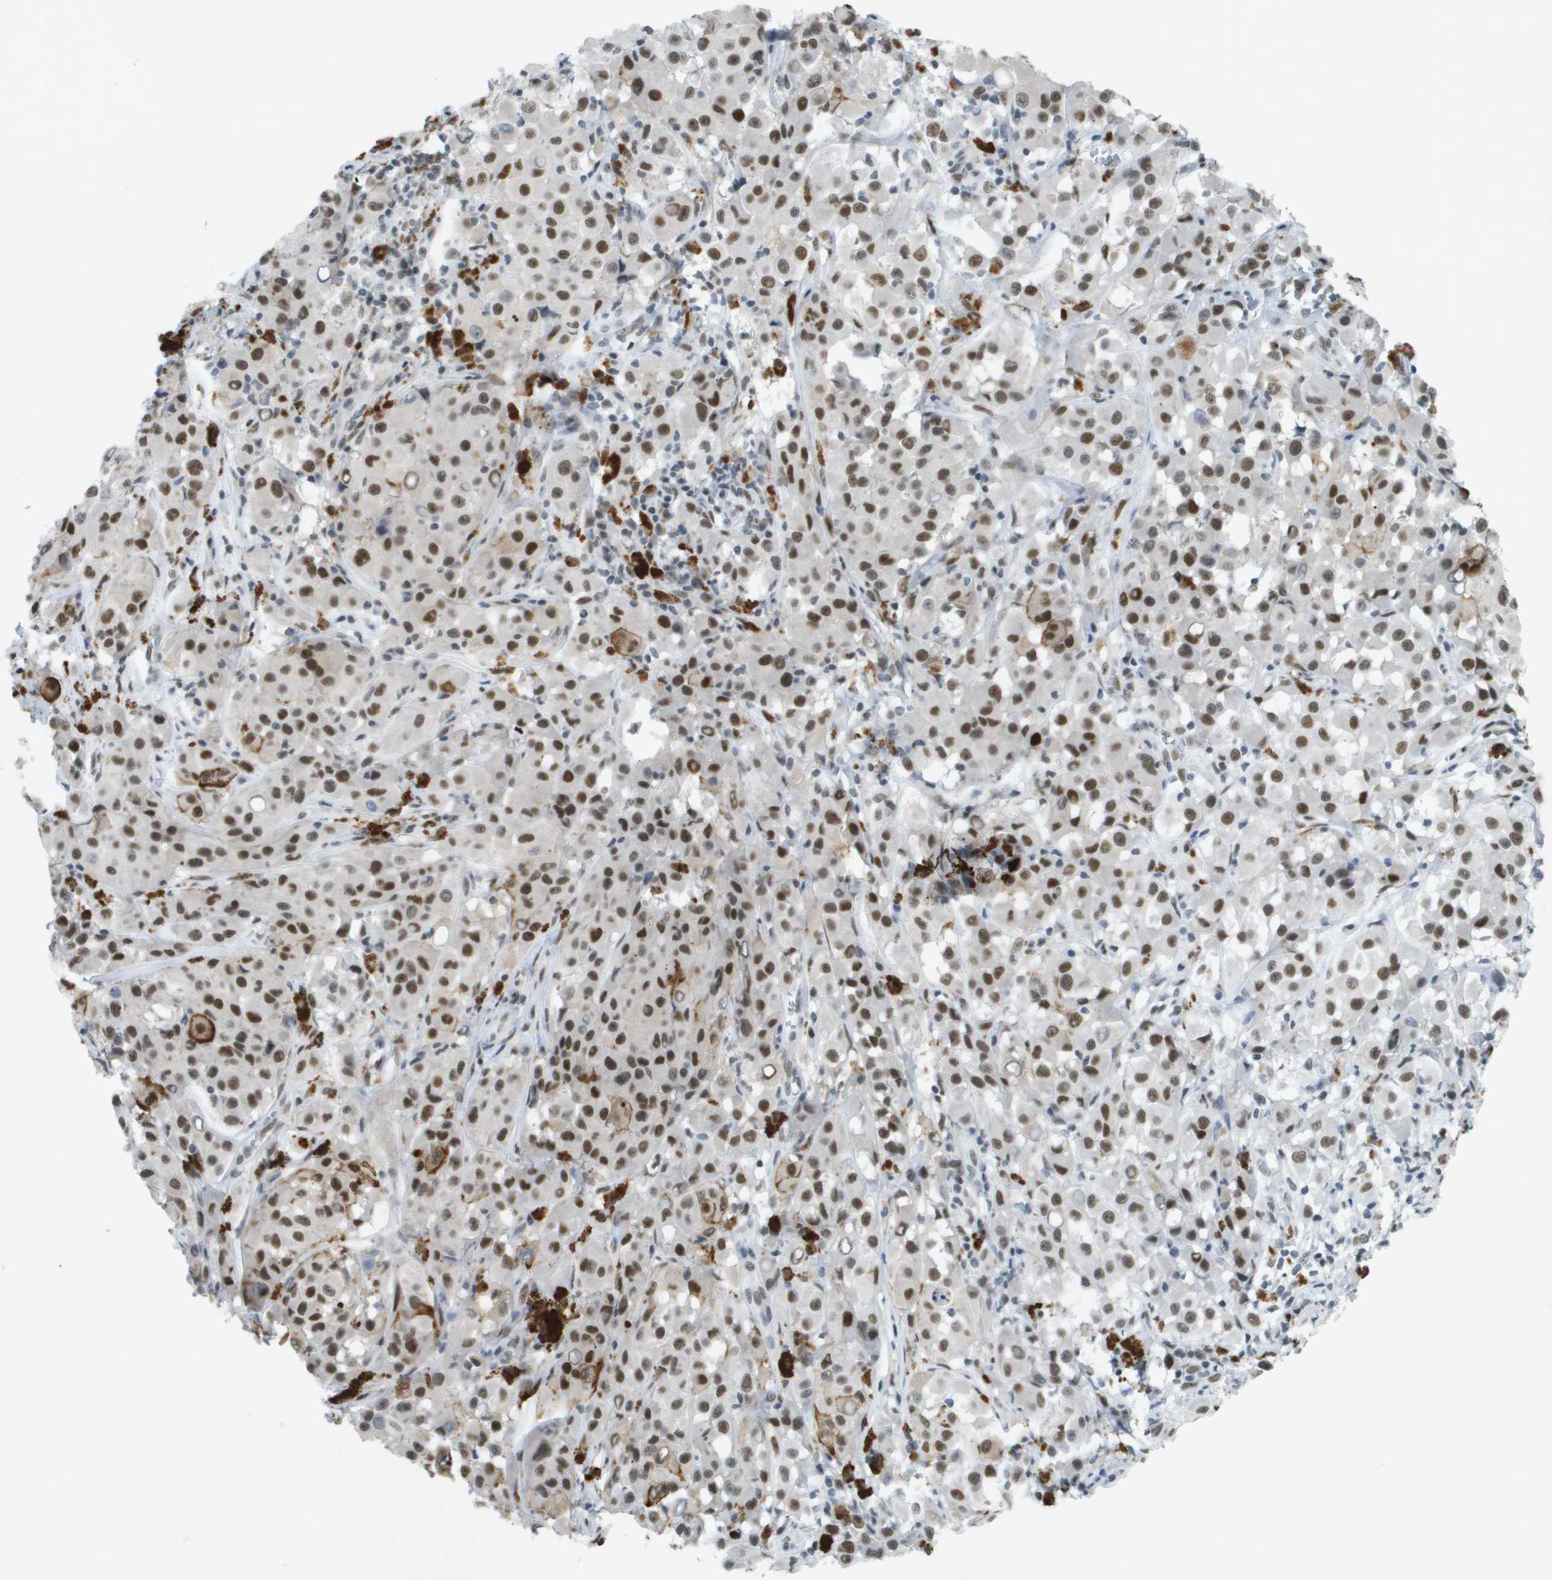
{"staining": {"intensity": "strong", "quantity": ">75%", "location": "nuclear"}, "tissue": "melanoma", "cell_type": "Tumor cells", "image_type": "cancer", "snomed": [{"axis": "morphology", "description": "Malignant melanoma, NOS"}, {"axis": "topography", "description": "Skin"}], "caption": "Melanoma stained with a brown dye demonstrates strong nuclear positive staining in about >75% of tumor cells.", "gene": "TP53RK", "patient": {"sex": "male", "age": 84}}